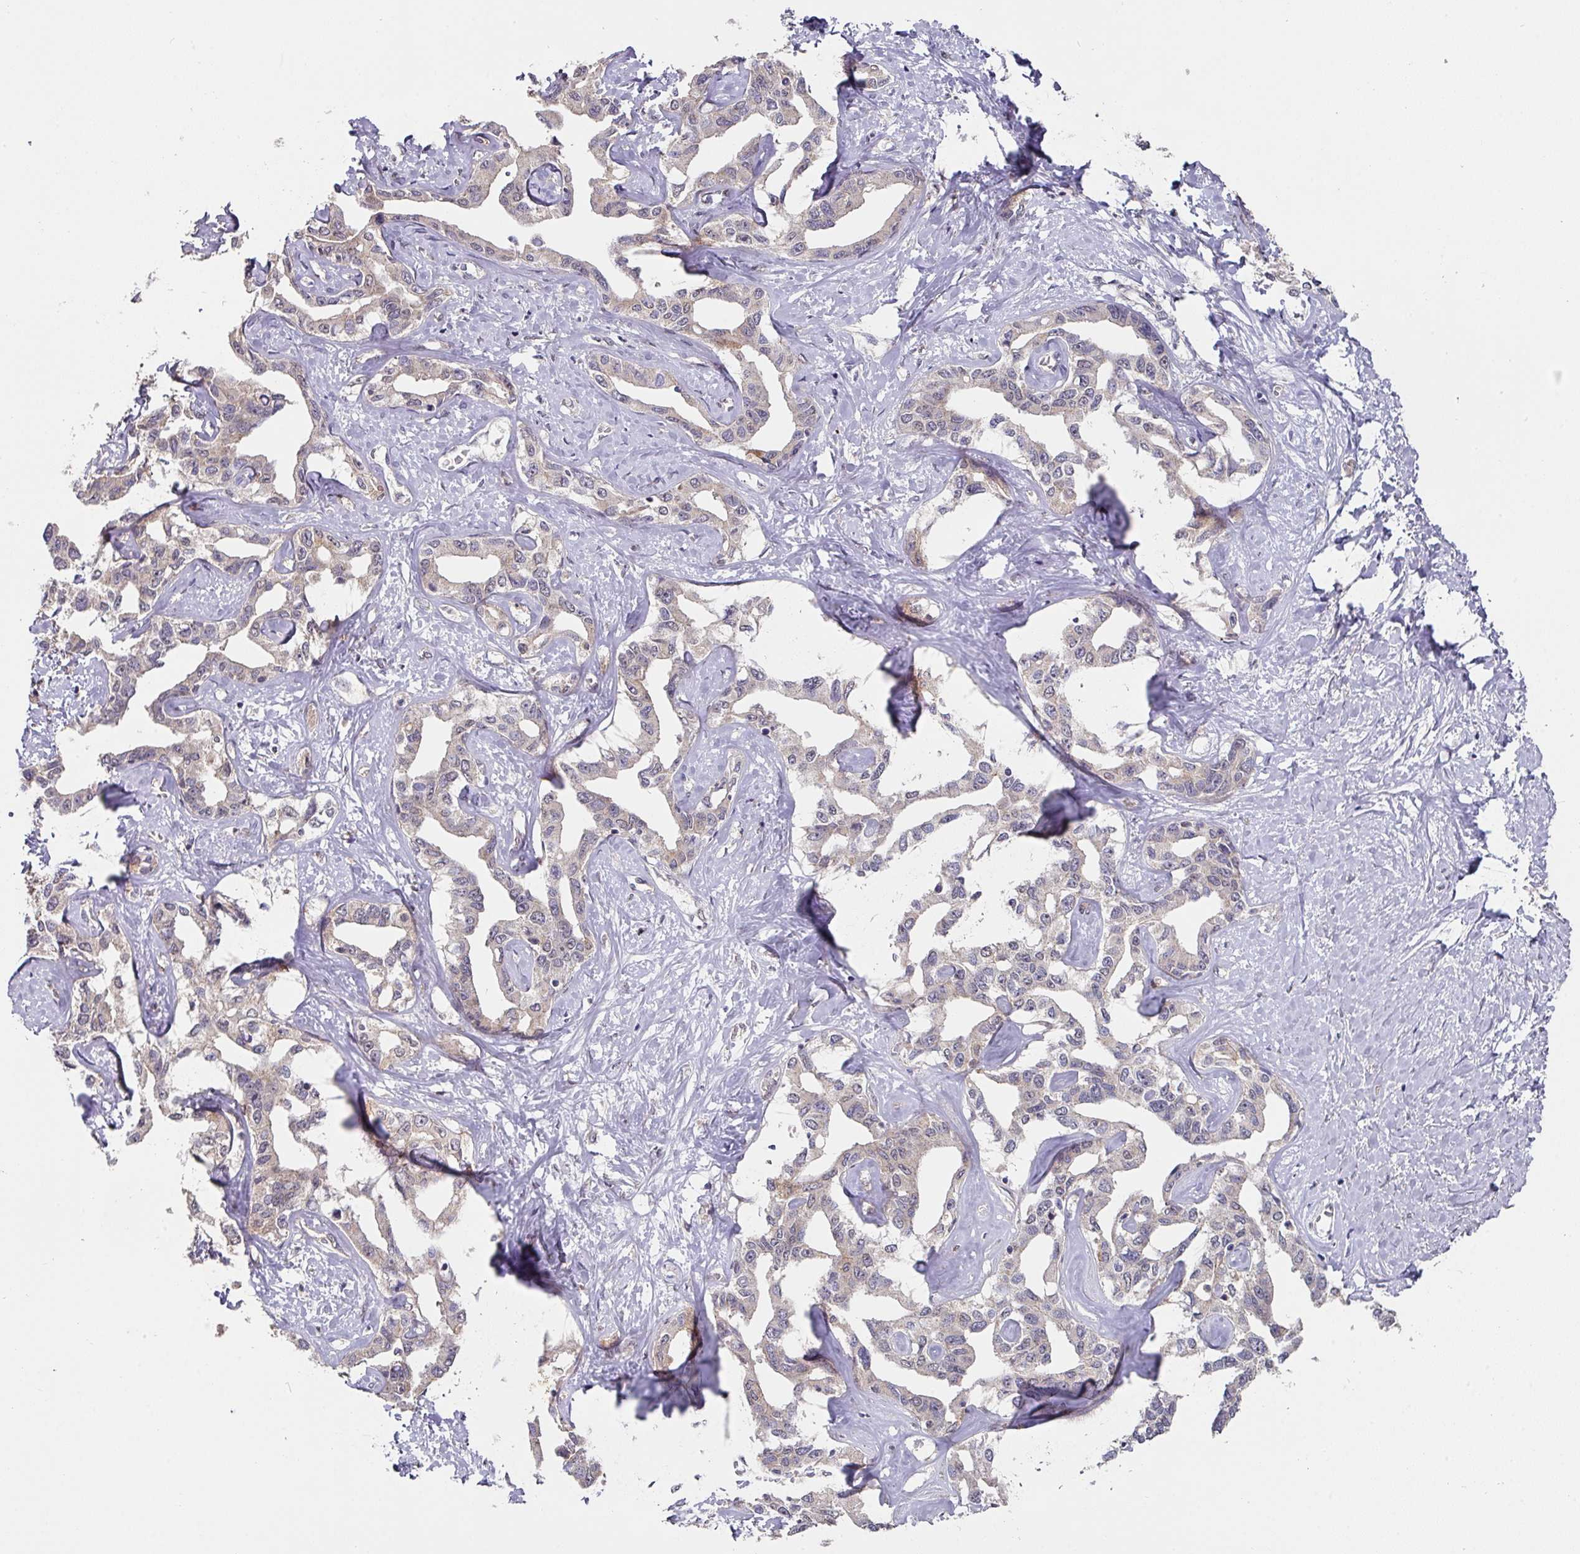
{"staining": {"intensity": "weak", "quantity": "<25%", "location": "cytoplasmic/membranous"}, "tissue": "liver cancer", "cell_type": "Tumor cells", "image_type": "cancer", "snomed": [{"axis": "morphology", "description": "Cholangiocarcinoma"}, {"axis": "topography", "description": "Liver"}], "caption": "IHC photomicrograph of neoplastic tissue: human liver cancer stained with DAB (3,3'-diaminobenzidine) exhibits no significant protein positivity in tumor cells.", "gene": "EXTL3", "patient": {"sex": "male", "age": 59}}